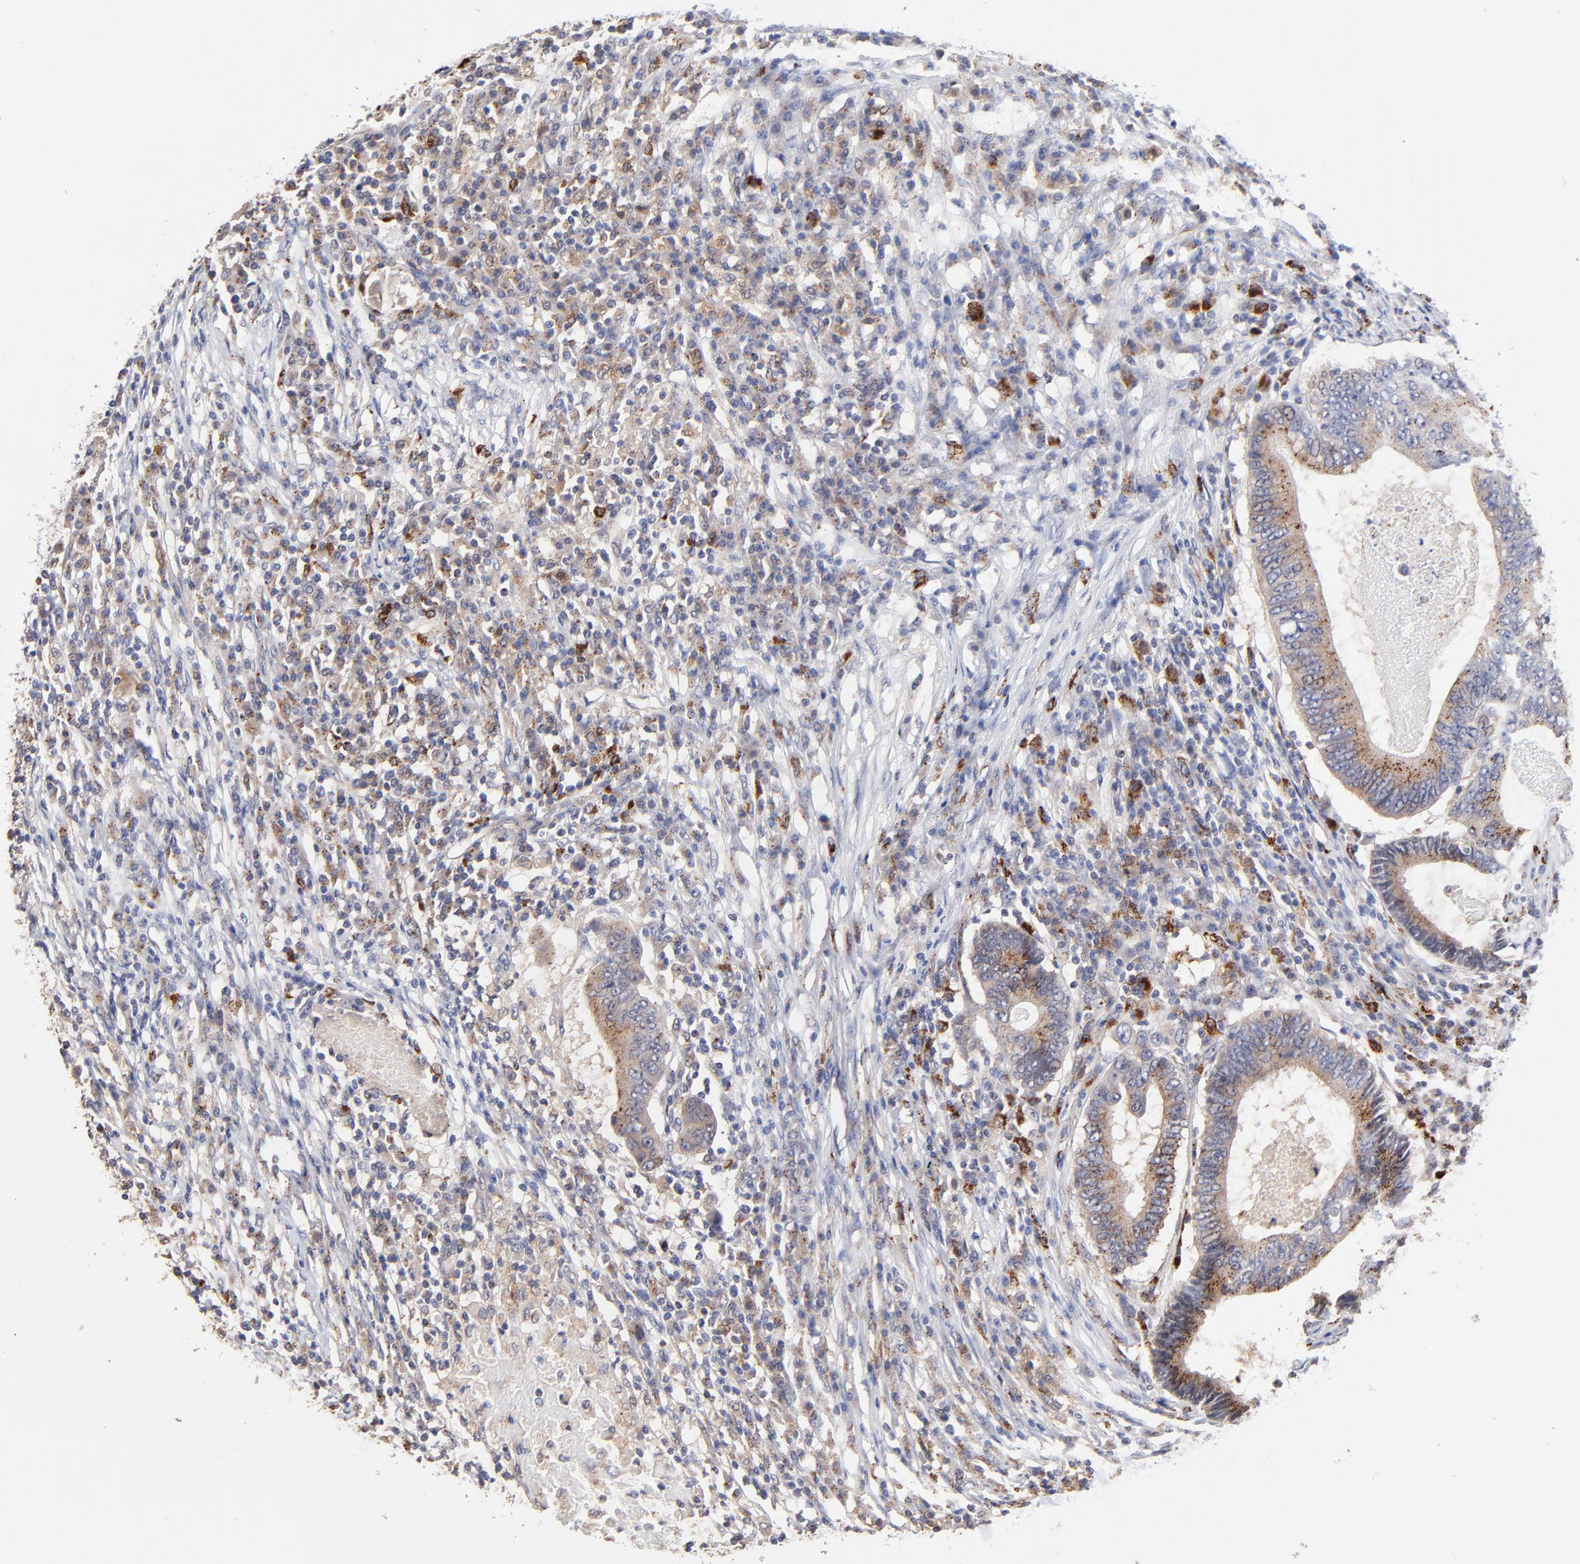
{"staining": {"intensity": "moderate", "quantity": "25%-75%", "location": "cytoplasmic/membranous"}, "tissue": "colorectal cancer", "cell_type": "Tumor cells", "image_type": "cancer", "snomed": [{"axis": "morphology", "description": "Adenocarcinoma, NOS"}, {"axis": "topography", "description": "Colon"}], "caption": "There is medium levels of moderate cytoplasmic/membranous staining in tumor cells of colorectal cancer, as demonstrated by immunohistochemical staining (brown color).", "gene": "PDE4B", "patient": {"sex": "female", "age": 78}}